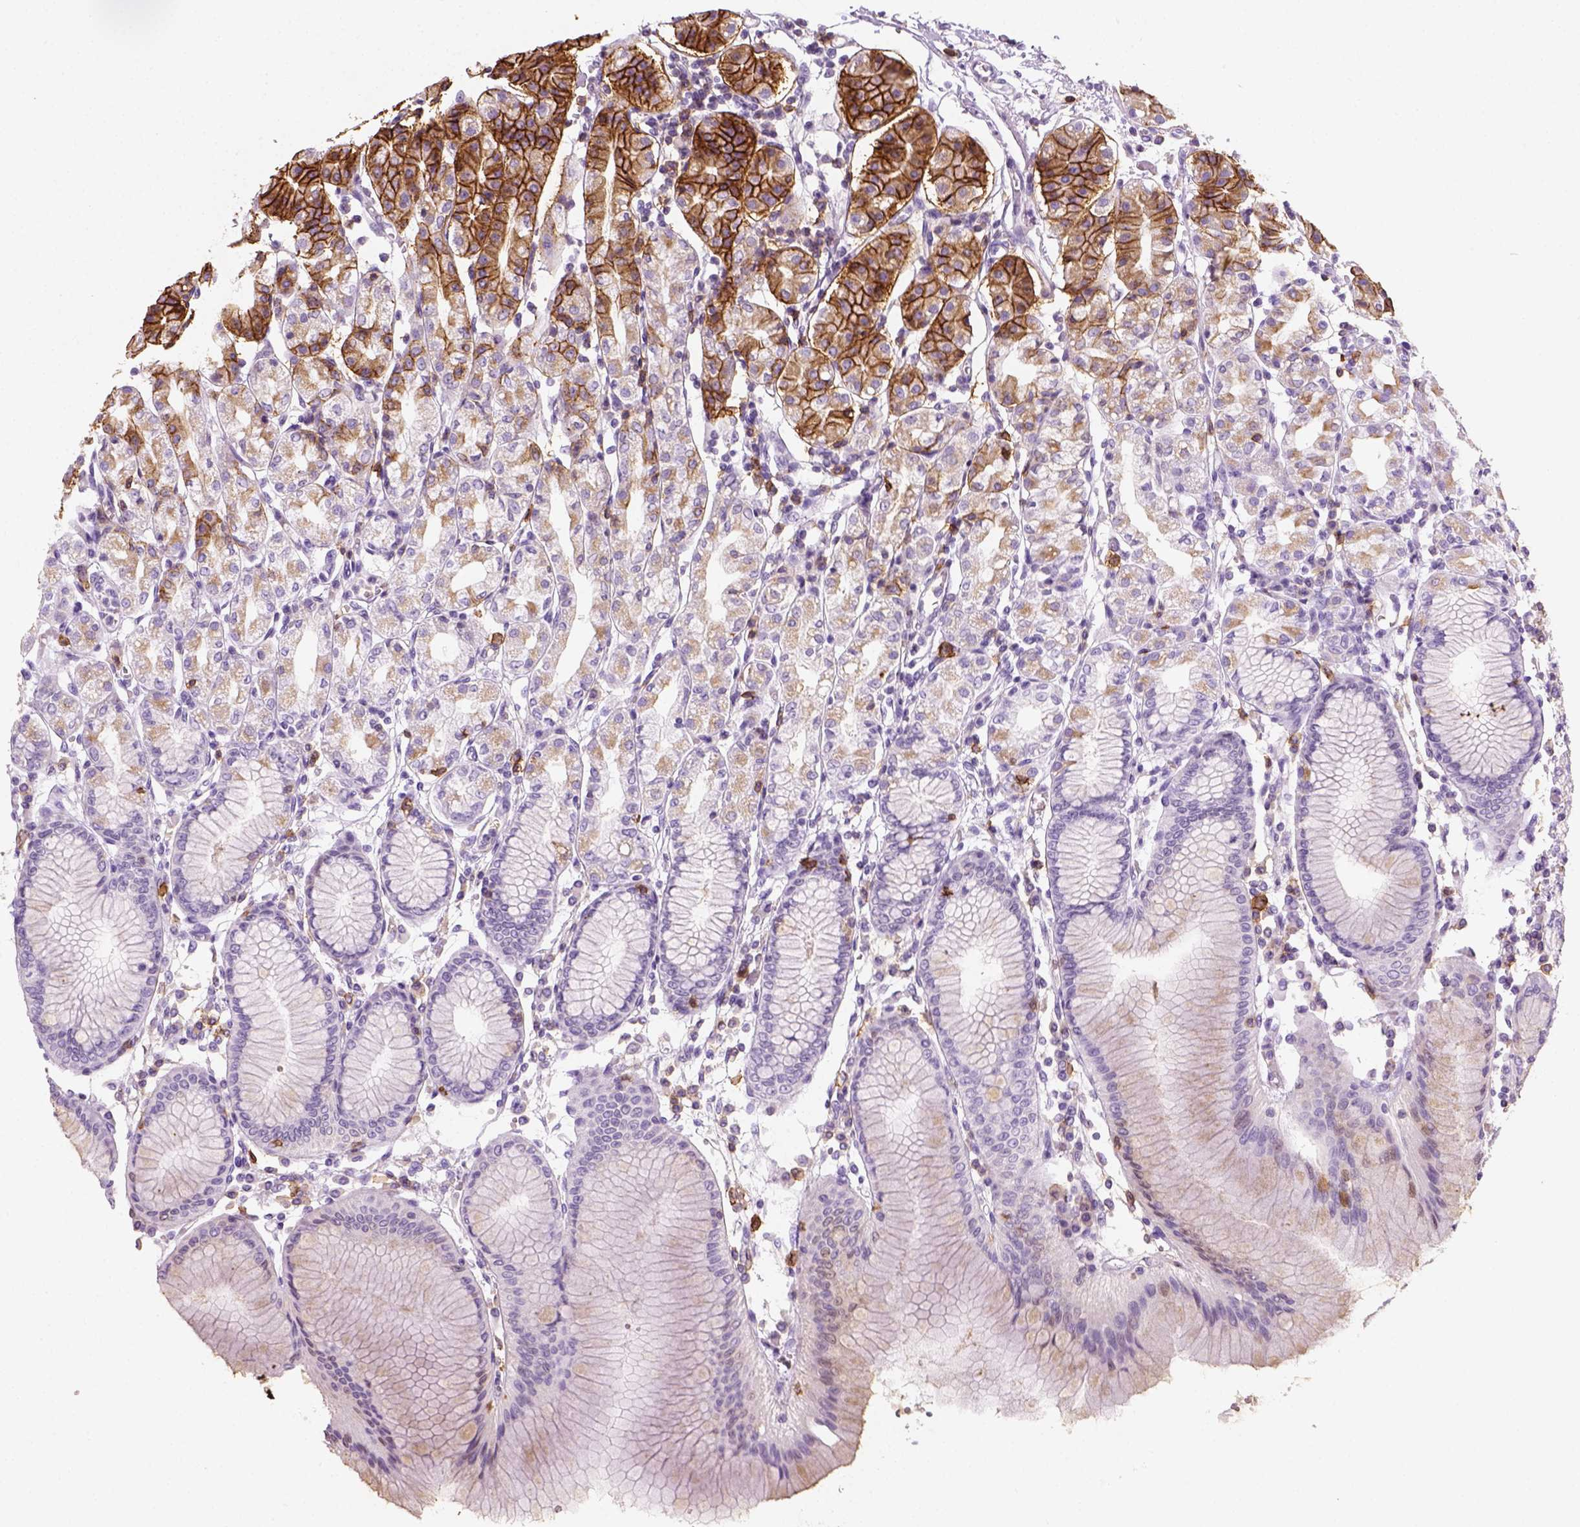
{"staining": {"intensity": "strong", "quantity": "25%-75%", "location": "cytoplasmic/membranous"}, "tissue": "stomach", "cell_type": "Glandular cells", "image_type": "normal", "snomed": [{"axis": "morphology", "description": "Normal tissue, NOS"}, {"axis": "topography", "description": "Skeletal muscle"}, {"axis": "topography", "description": "Stomach"}], "caption": "The micrograph displays staining of unremarkable stomach, revealing strong cytoplasmic/membranous protein positivity (brown color) within glandular cells. (Stains: DAB (3,3'-diaminobenzidine) in brown, nuclei in blue, Microscopy: brightfield microscopy at high magnification).", "gene": "AQP3", "patient": {"sex": "female", "age": 57}}